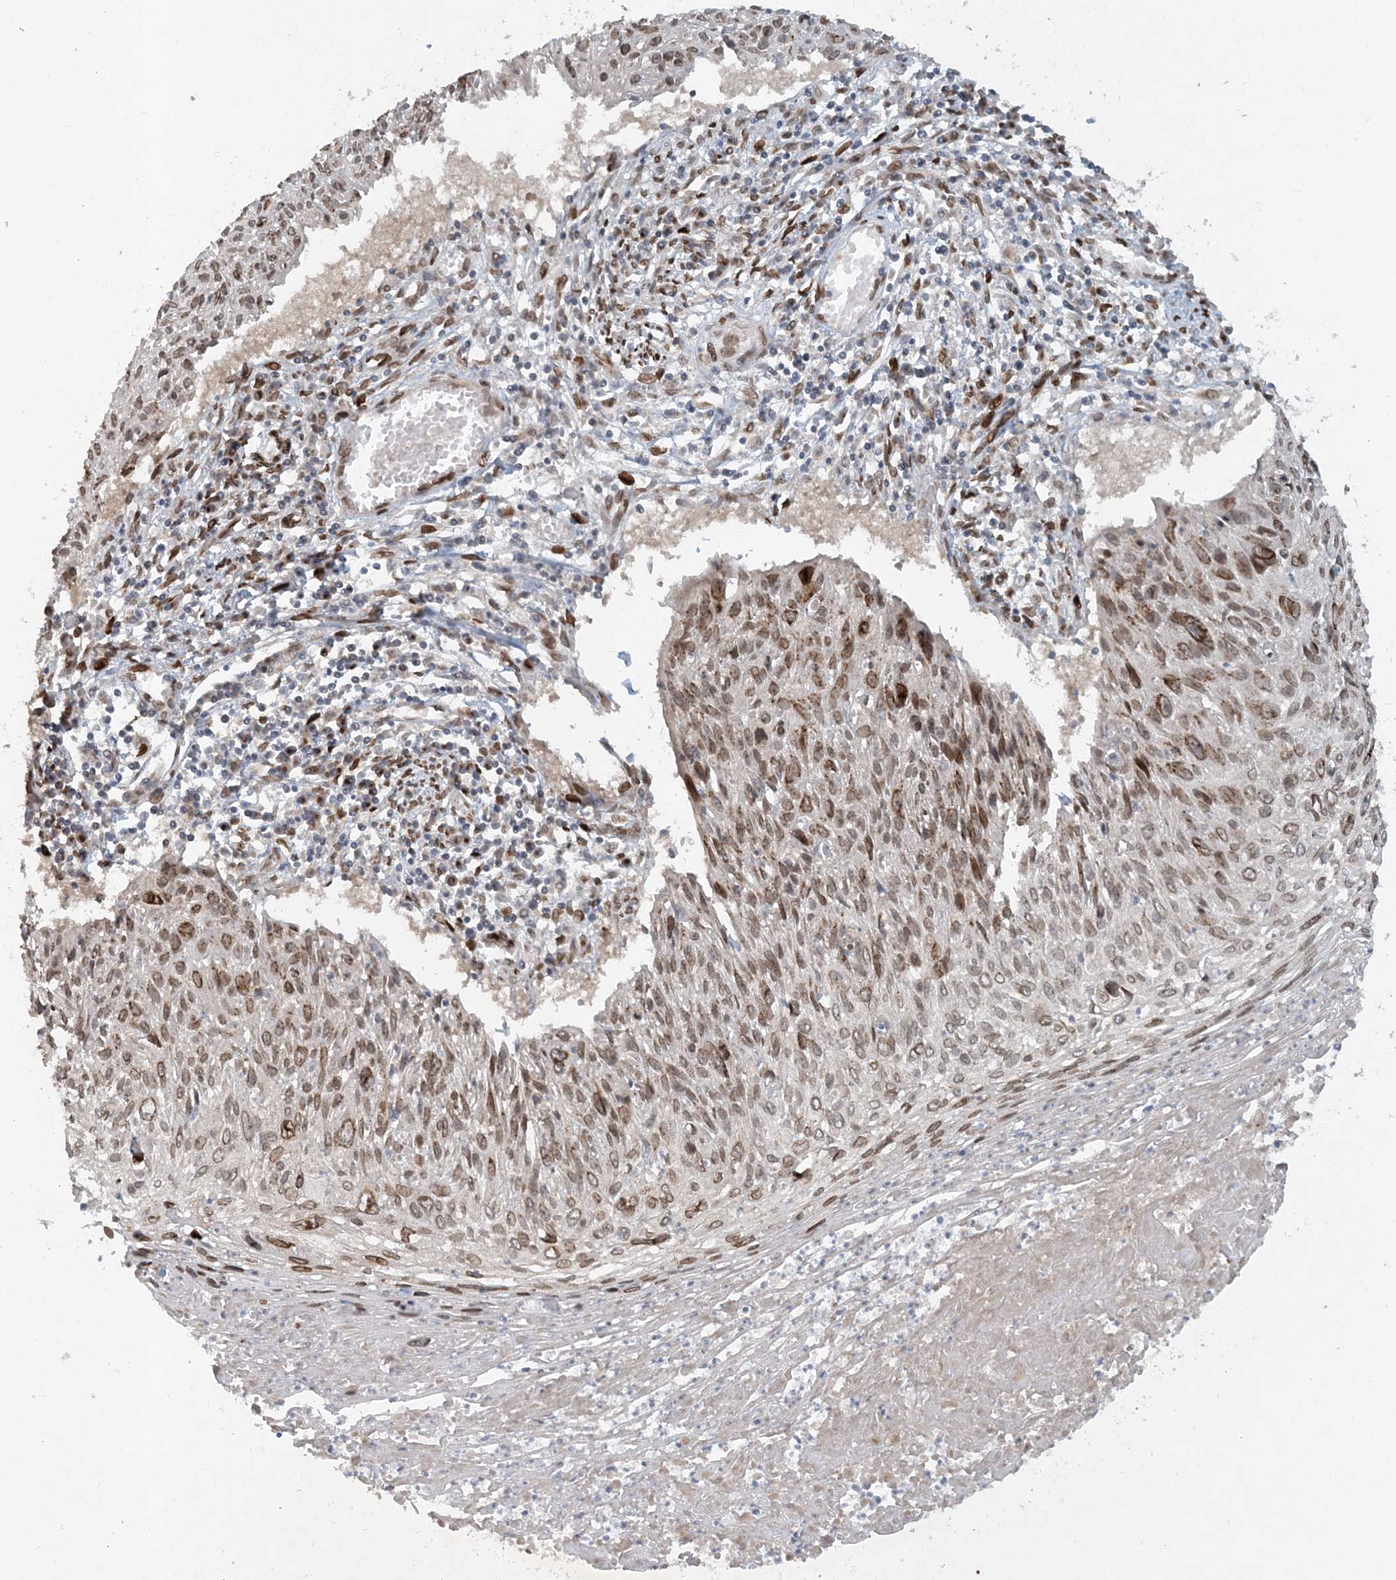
{"staining": {"intensity": "moderate", "quantity": ">75%", "location": "cytoplasmic/membranous,nuclear"}, "tissue": "cervical cancer", "cell_type": "Tumor cells", "image_type": "cancer", "snomed": [{"axis": "morphology", "description": "Squamous cell carcinoma, NOS"}, {"axis": "topography", "description": "Cervix"}], "caption": "Moderate cytoplasmic/membranous and nuclear expression for a protein is appreciated in approximately >75% of tumor cells of squamous cell carcinoma (cervical) using immunohistochemistry (IHC).", "gene": "SLC35A2", "patient": {"sex": "female", "age": 51}}